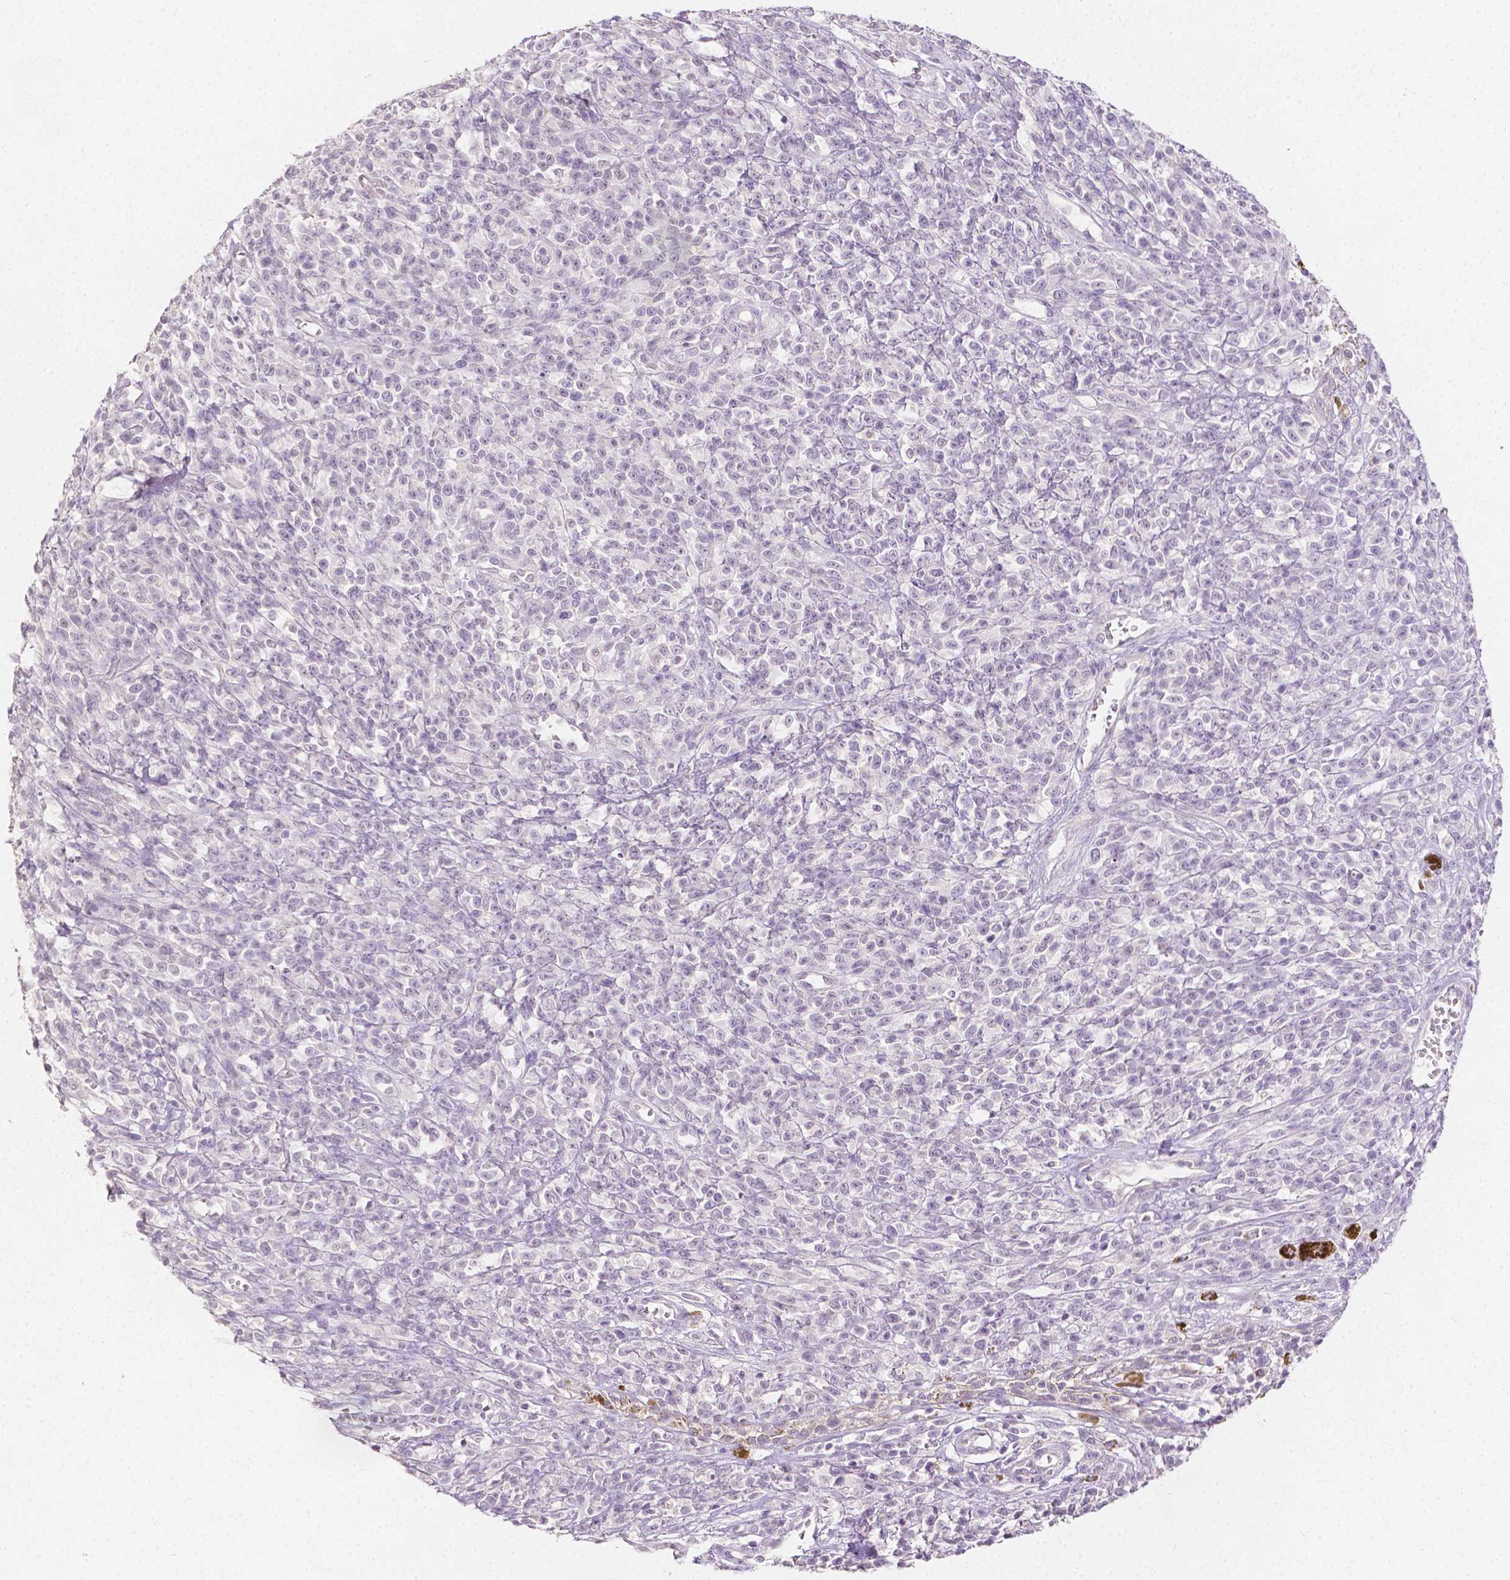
{"staining": {"intensity": "negative", "quantity": "none", "location": "none"}, "tissue": "melanoma", "cell_type": "Tumor cells", "image_type": "cancer", "snomed": [{"axis": "morphology", "description": "Malignant melanoma, NOS"}, {"axis": "topography", "description": "Skin"}, {"axis": "topography", "description": "Skin of trunk"}], "caption": "A high-resolution micrograph shows immunohistochemistry (IHC) staining of melanoma, which demonstrates no significant positivity in tumor cells. The staining is performed using DAB brown chromogen with nuclei counter-stained in using hematoxylin.", "gene": "TGM1", "patient": {"sex": "male", "age": 74}}